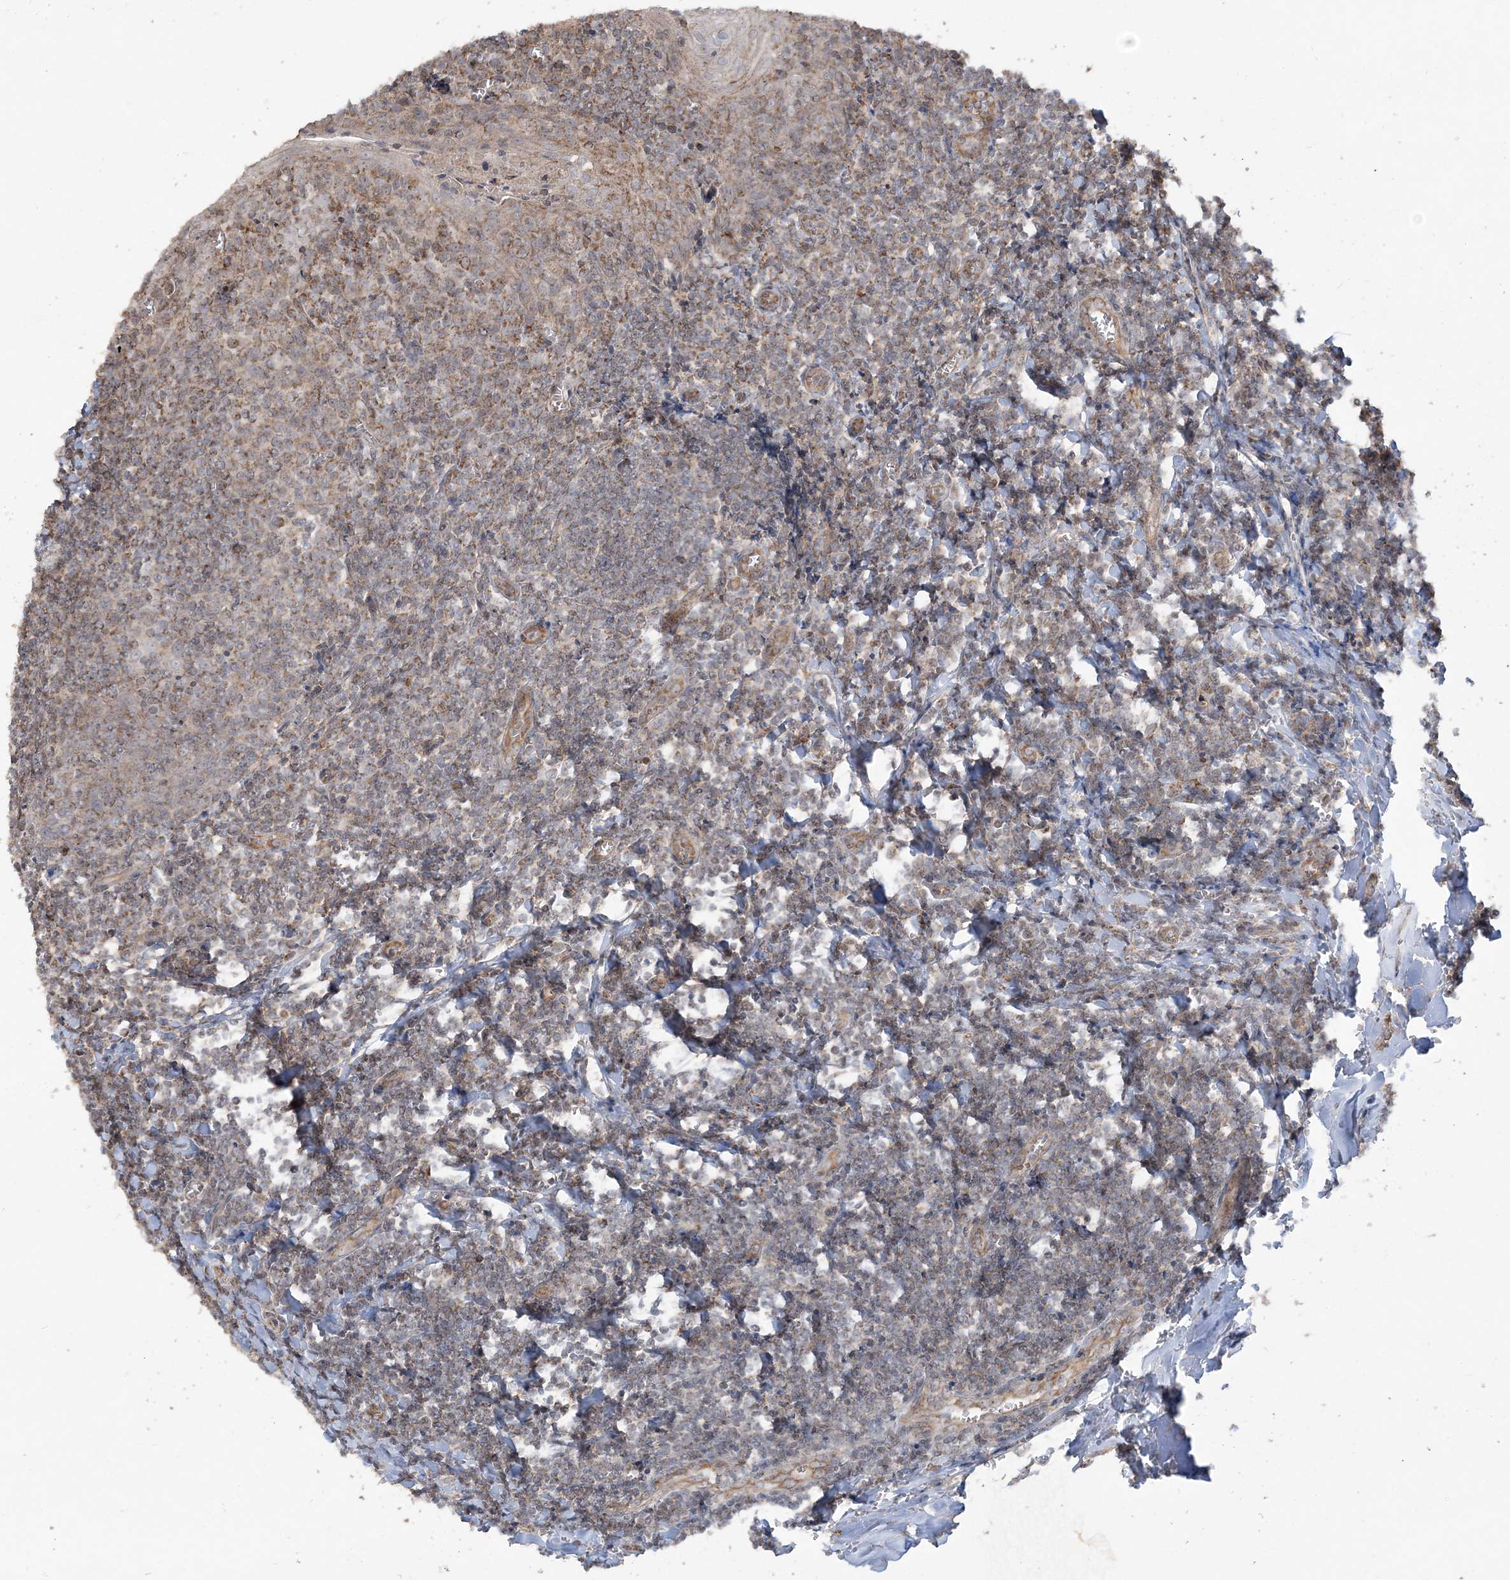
{"staining": {"intensity": "moderate", "quantity": "25%-75%", "location": "cytoplasmic/membranous"}, "tissue": "tonsil", "cell_type": "Germinal center cells", "image_type": "normal", "snomed": [{"axis": "morphology", "description": "Normal tissue, NOS"}, {"axis": "topography", "description": "Tonsil"}], "caption": "About 25%-75% of germinal center cells in unremarkable tonsil demonstrate moderate cytoplasmic/membranous protein staining as visualized by brown immunohistochemical staining.", "gene": "SCLT1", "patient": {"sex": "male", "age": 27}}